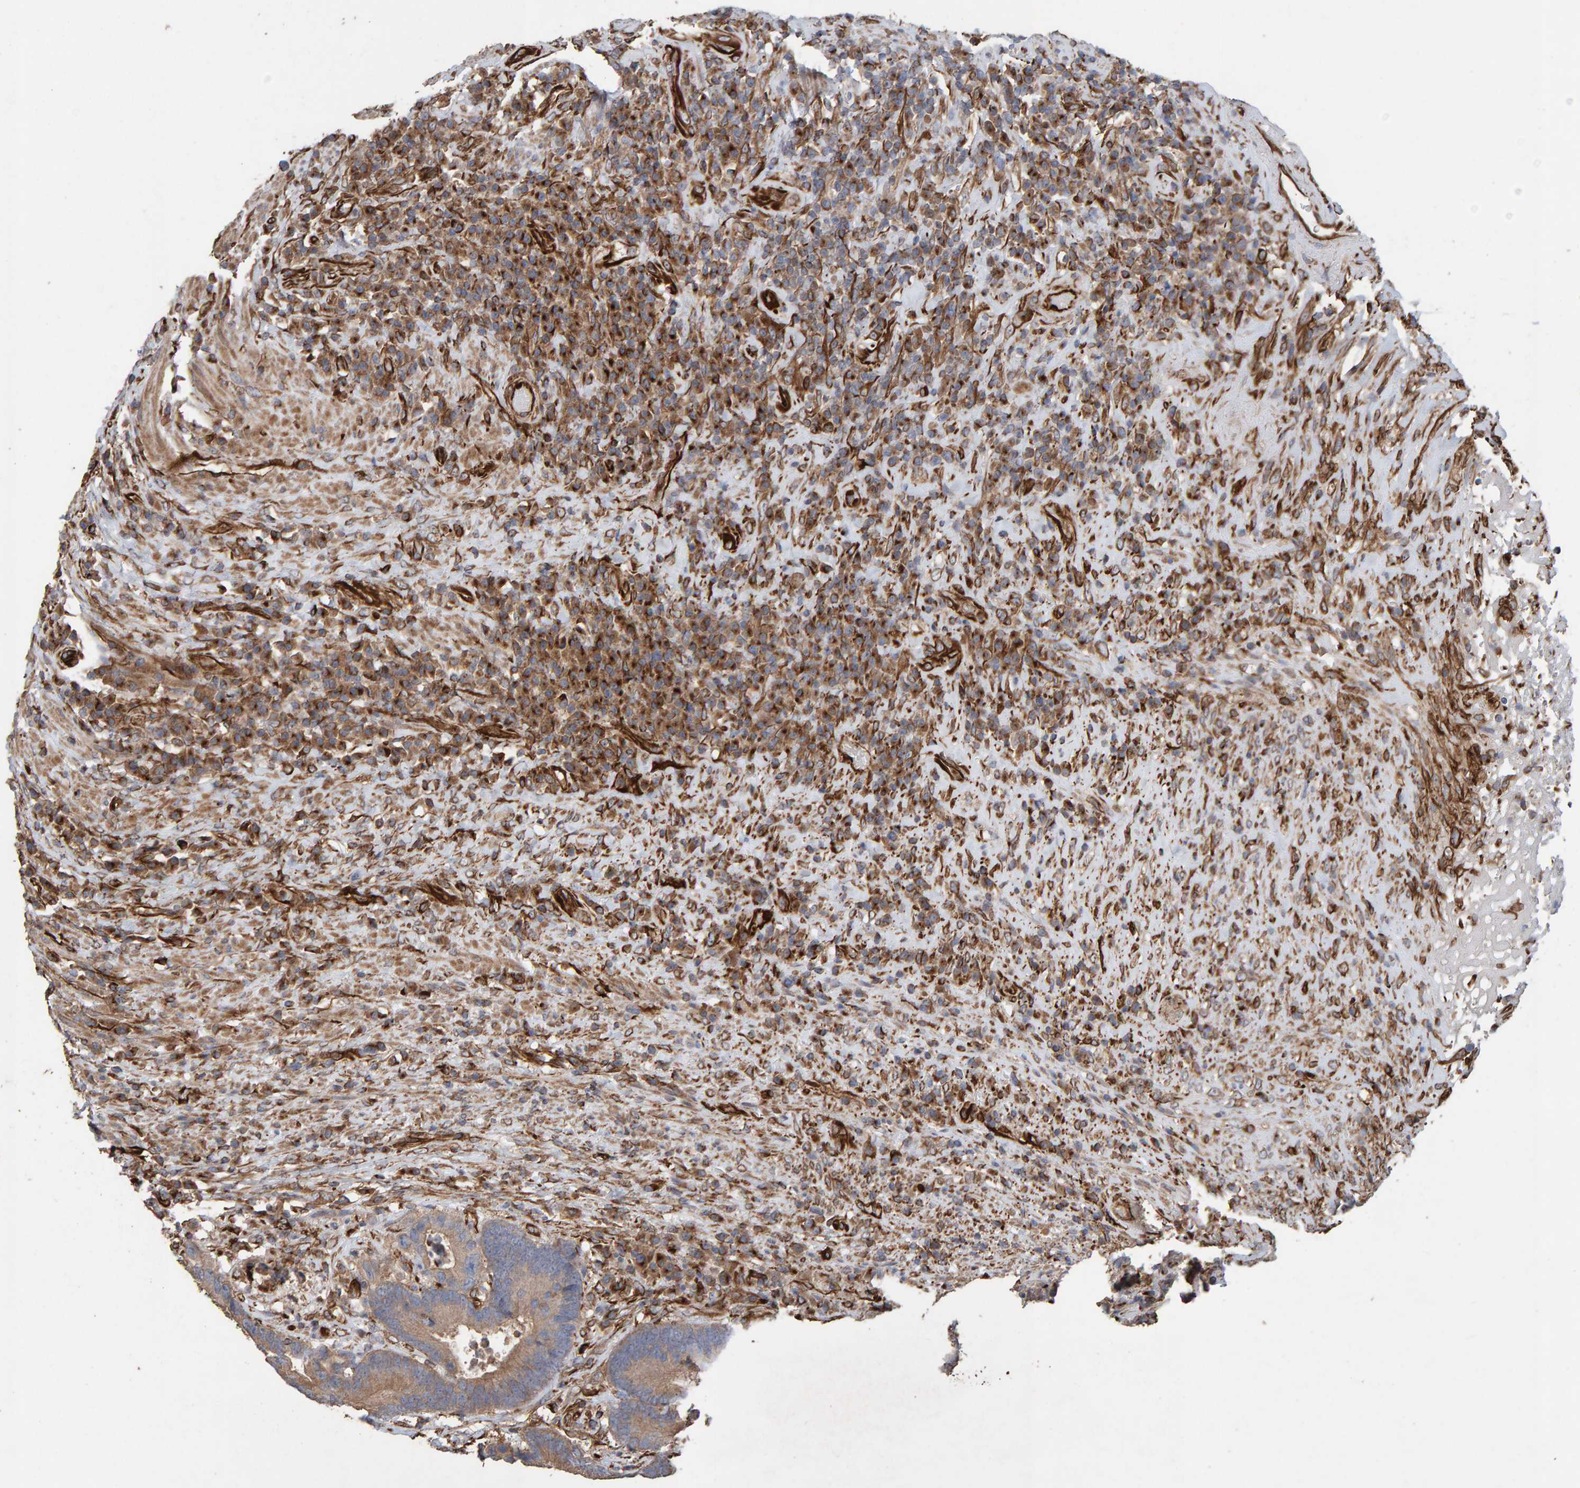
{"staining": {"intensity": "moderate", "quantity": ">75%", "location": "cytoplasmic/membranous"}, "tissue": "colorectal cancer", "cell_type": "Tumor cells", "image_type": "cancer", "snomed": [{"axis": "morphology", "description": "Adenocarcinoma, NOS"}, {"axis": "topography", "description": "Rectum"}], "caption": "A high-resolution image shows IHC staining of colorectal cancer, which displays moderate cytoplasmic/membranous staining in approximately >75% of tumor cells. Immunohistochemistry stains the protein of interest in brown and the nuclei are stained blue.", "gene": "ZNF347", "patient": {"sex": "female", "age": 89}}